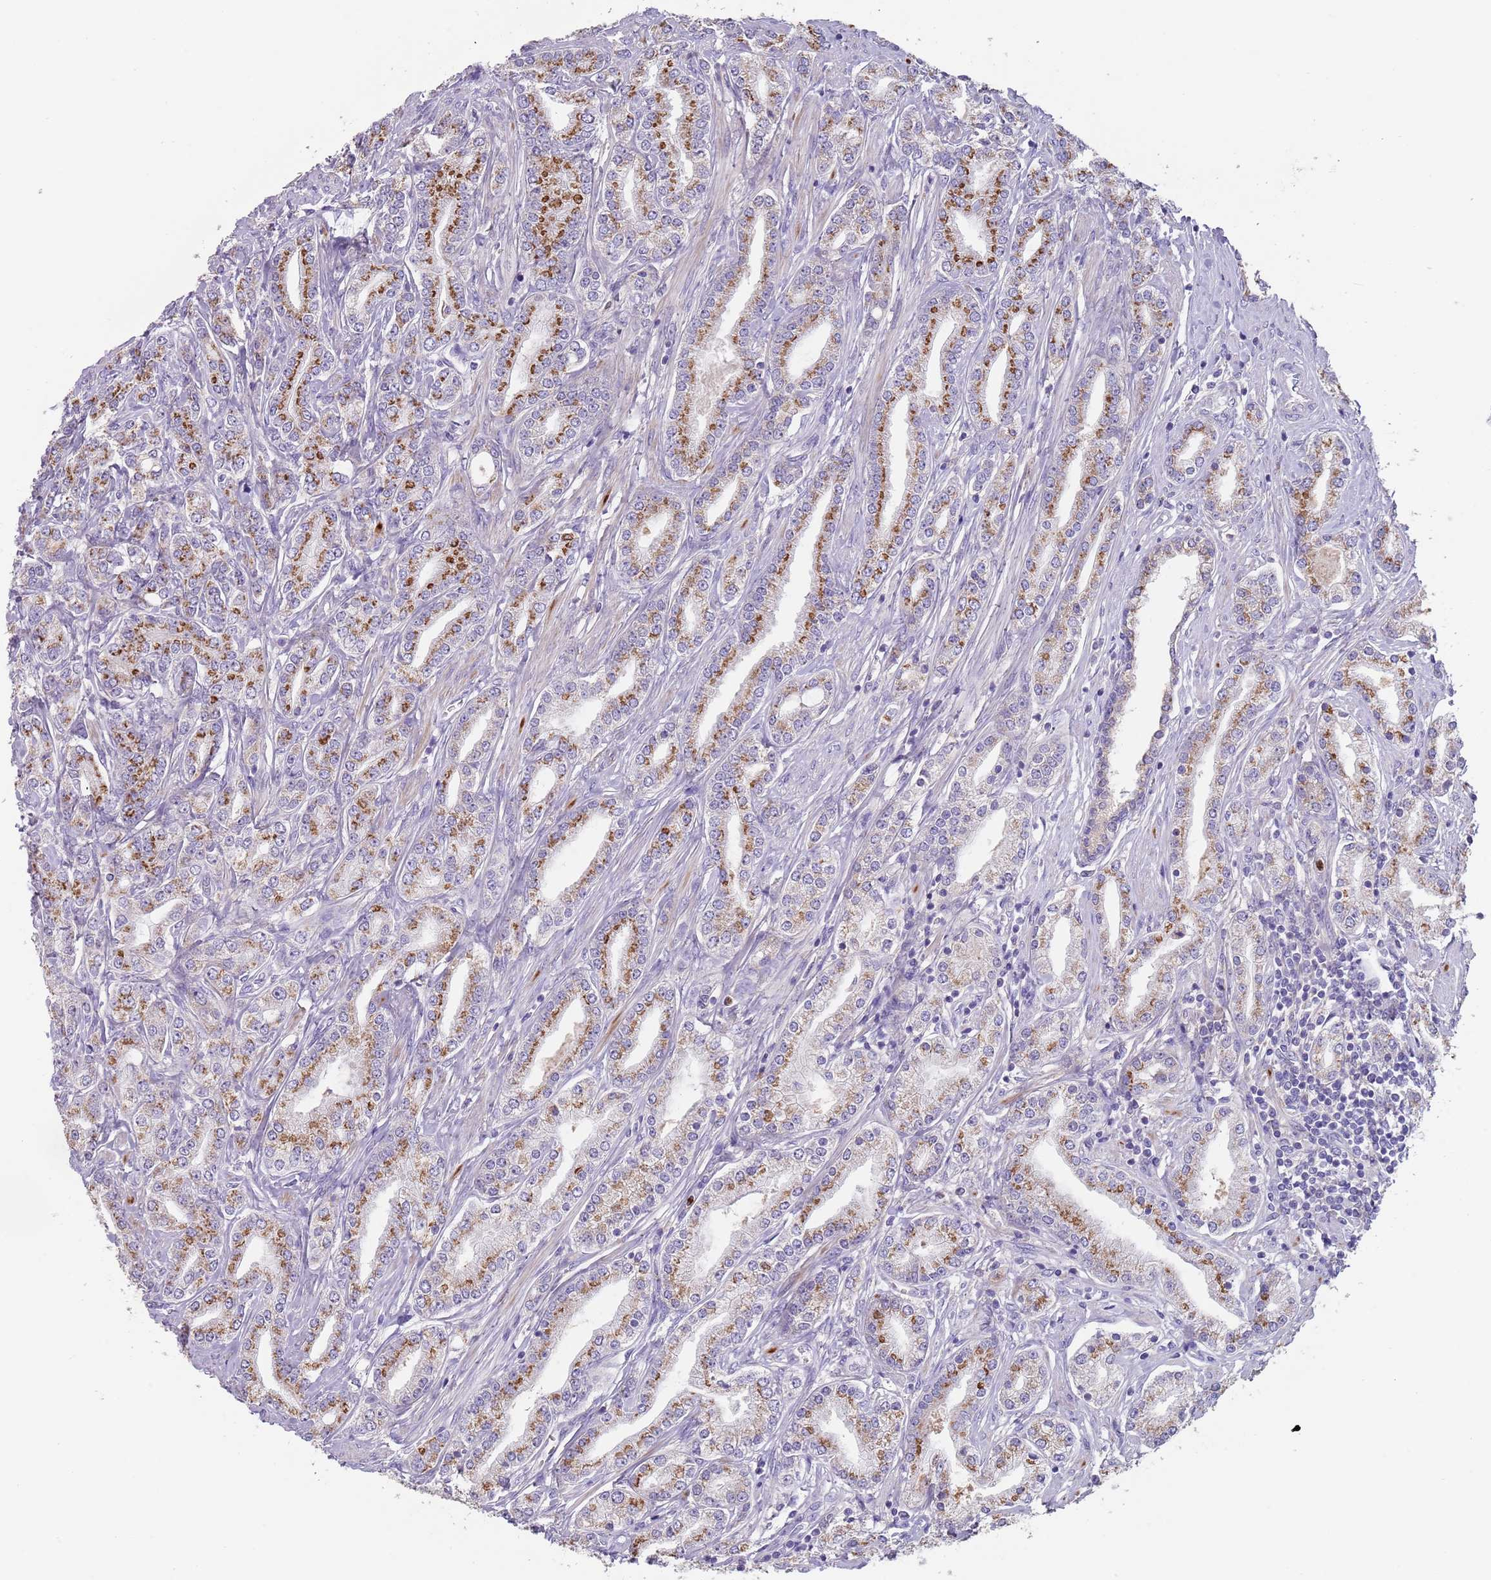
{"staining": {"intensity": "moderate", "quantity": ">75%", "location": "cytoplasmic/membranous"}, "tissue": "prostate cancer", "cell_type": "Tumor cells", "image_type": "cancer", "snomed": [{"axis": "morphology", "description": "Adenocarcinoma, High grade"}, {"axis": "topography", "description": "Prostate"}], "caption": "Prostate cancer (adenocarcinoma (high-grade)) stained for a protein shows moderate cytoplasmic/membranous positivity in tumor cells.", "gene": "TMEM251", "patient": {"sex": "male", "age": 66}}